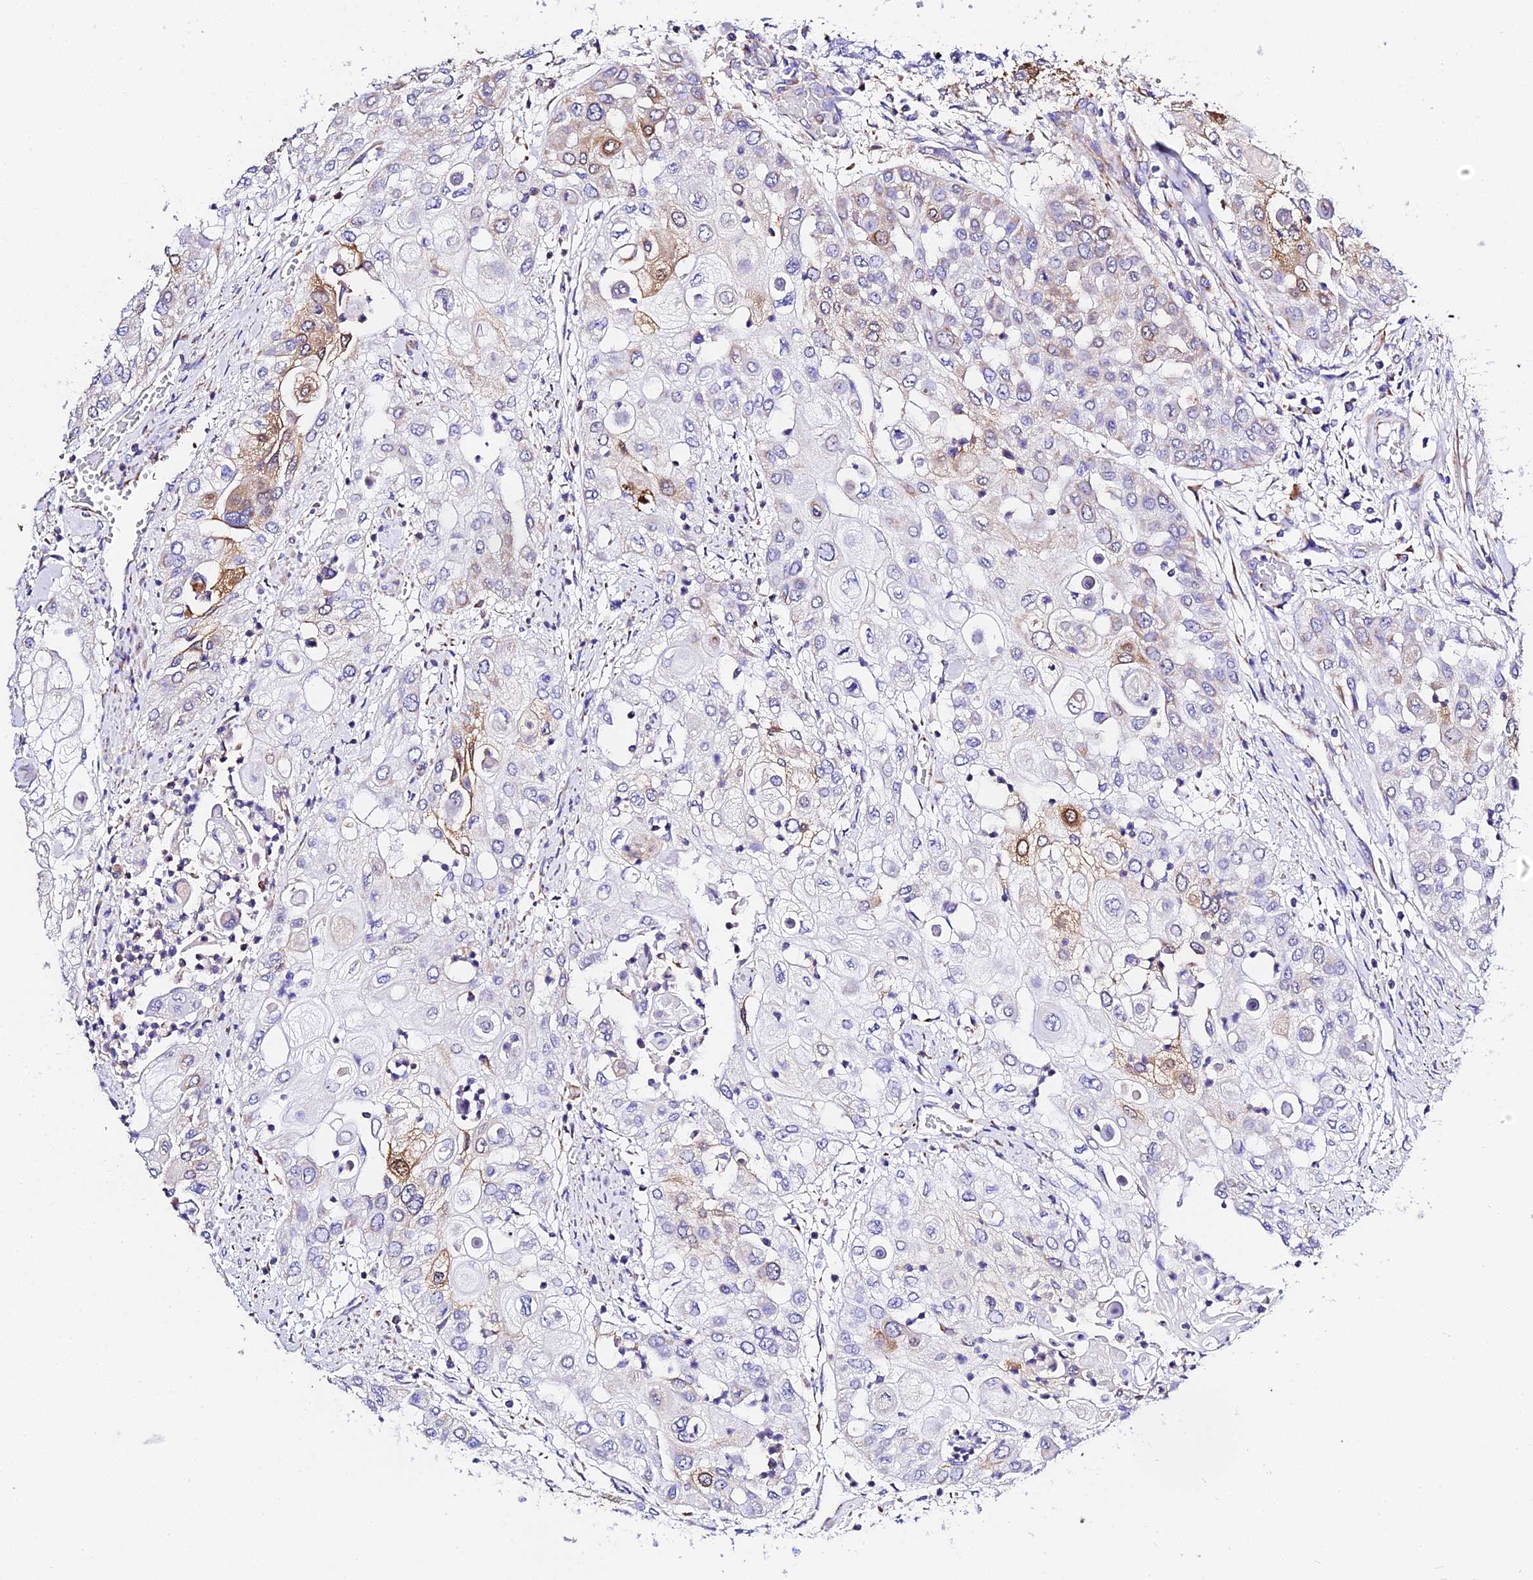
{"staining": {"intensity": "moderate", "quantity": "<25%", "location": "cytoplasmic/membranous"}, "tissue": "urothelial cancer", "cell_type": "Tumor cells", "image_type": "cancer", "snomed": [{"axis": "morphology", "description": "Urothelial carcinoma, High grade"}, {"axis": "topography", "description": "Urinary bladder"}], "caption": "DAB (3,3'-diaminobenzidine) immunohistochemical staining of human urothelial carcinoma (high-grade) reveals moderate cytoplasmic/membranous protein staining in approximately <25% of tumor cells.", "gene": "ZNF573", "patient": {"sex": "female", "age": 79}}